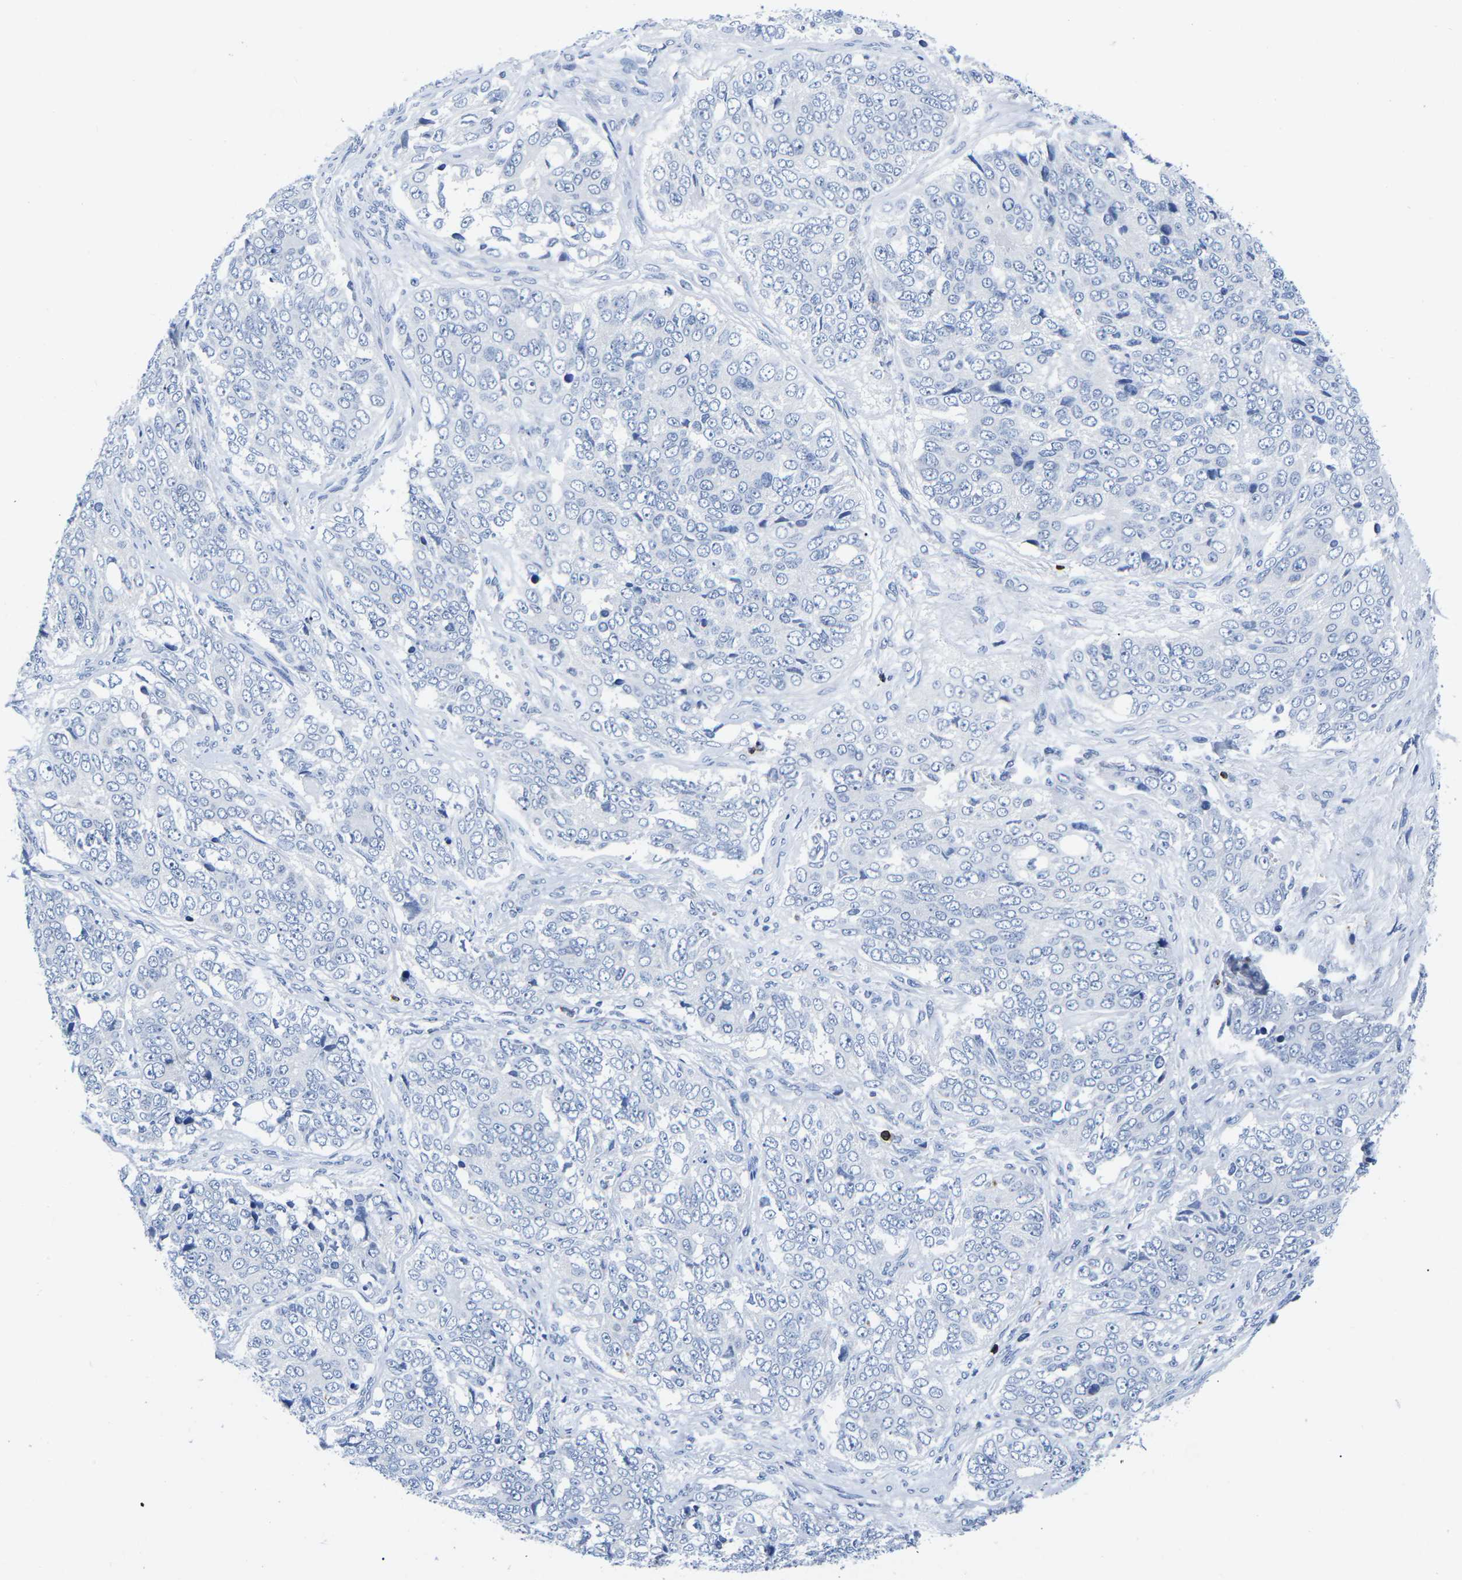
{"staining": {"intensity": "negative", "quantity": "none", "location": "none"}, "tissue": "ovarian cancer", "cell_type": "Tumor cells", "image_type": "cancer", "snomed": [{"axis": "morphology", "description": "Carcinoma, endometroid"}, {"axis": "topography", "description": "Ovary"}], "caption": "Immunohistochemistry histopathology image of neoplastic tissue: endometroid carcinoma (ovarian) stained with DAB (3,3'-diaminobenzidine) demonstrates no significant protein positivity in tumor cells.", "gene": "CTSW", "patient": {"sex": "female", "age": 51}}